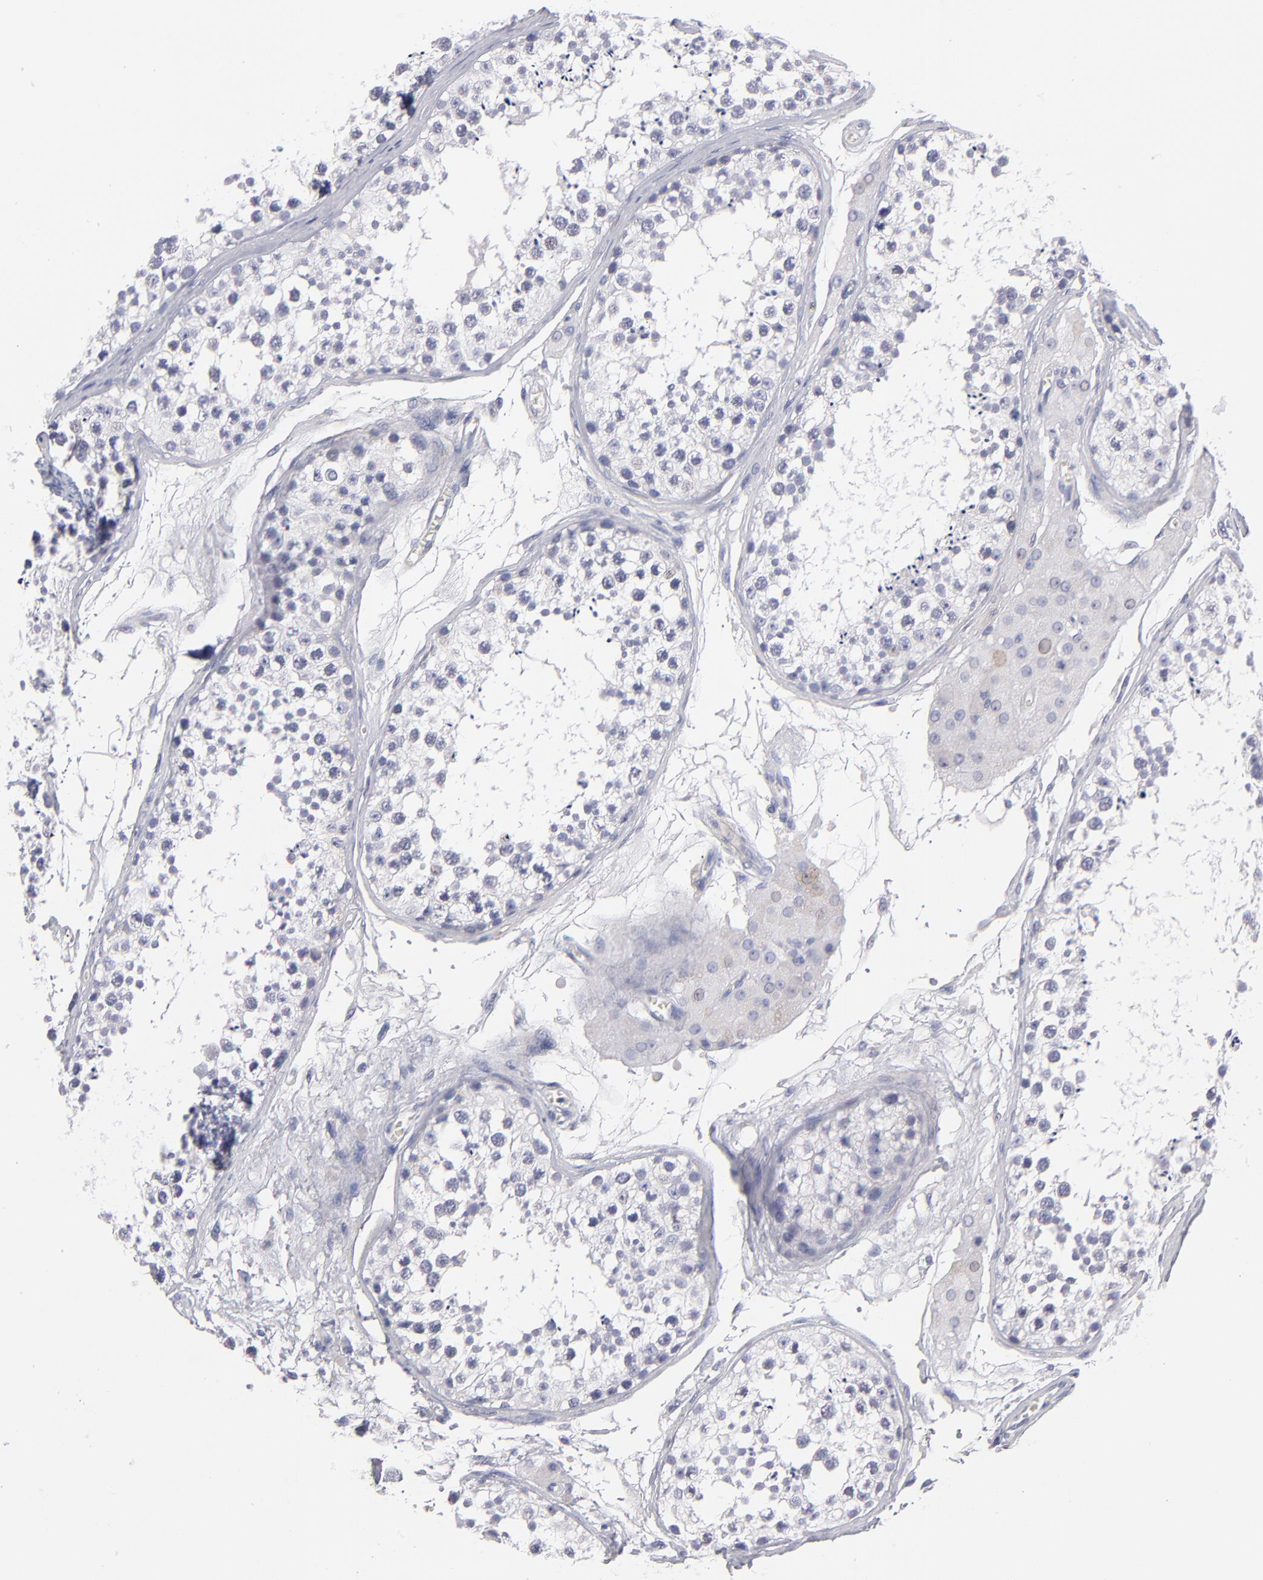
{"staining": {"intensity": "negative", "quantity": "none", "location": "none"}, "tissue": "testis", "cell_type": "Cells in seminiferous ducts", "image_type": "normal", "snomed": [{"axis": "morphology", "description": "Normal tissue, NOS"}, {"axis": "topography", "description": "Testis"}], "caption": "Immunohistochemistry (IHC) of unremarkable human testis reveals no staining in cells in seminiferous ducts. (IHC, brightfield microscopy, high magnification).", "gene": "PLVAP", "patient": {"sex": "male", "age": 57}}